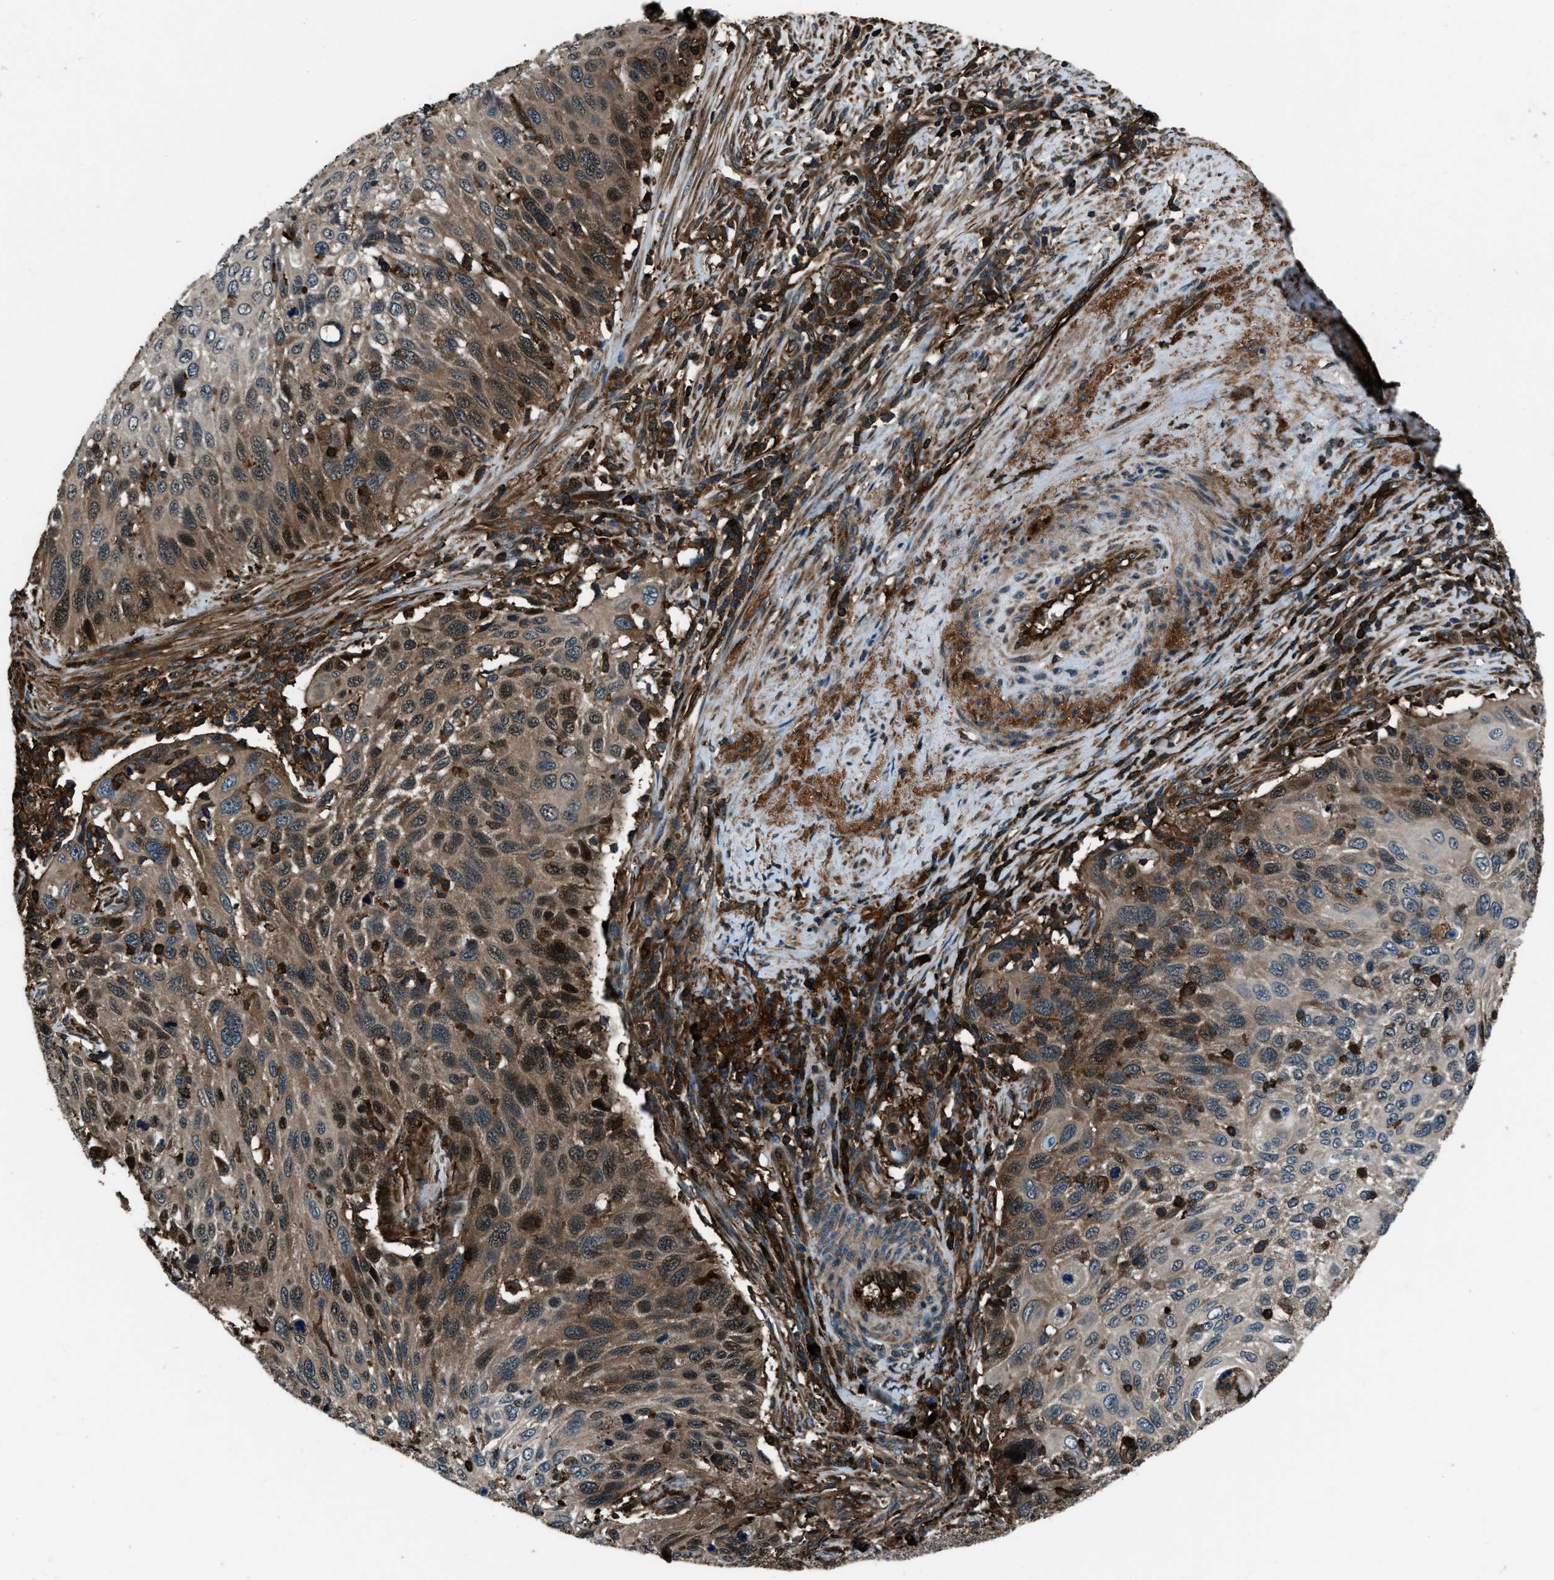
{"staining": {"intensity": "moderate", "quantity": ">75%", "location": "cytoplasmic/membranous,nuclear"}, "tissue": "cervical cancer", "cell_type": "Tumor cells", "image_type": "cancer", "snomed": [{"axis": "morphology", "description": "Squamous cell carcinoma, NOS"}, {"axis": "topography", "description": "Cervix"}], "caption": "Immunohistochemistry micrograph of cervical cancer (squamous cell carcinoma) stained for a protein (brown), which exhibits medium levels of moderate cytoplasmic/membranous and nuclear expression in about >75% of tumor cells.", "gene": "SNX30", "patient": {"sex": "female", "age": 70}}